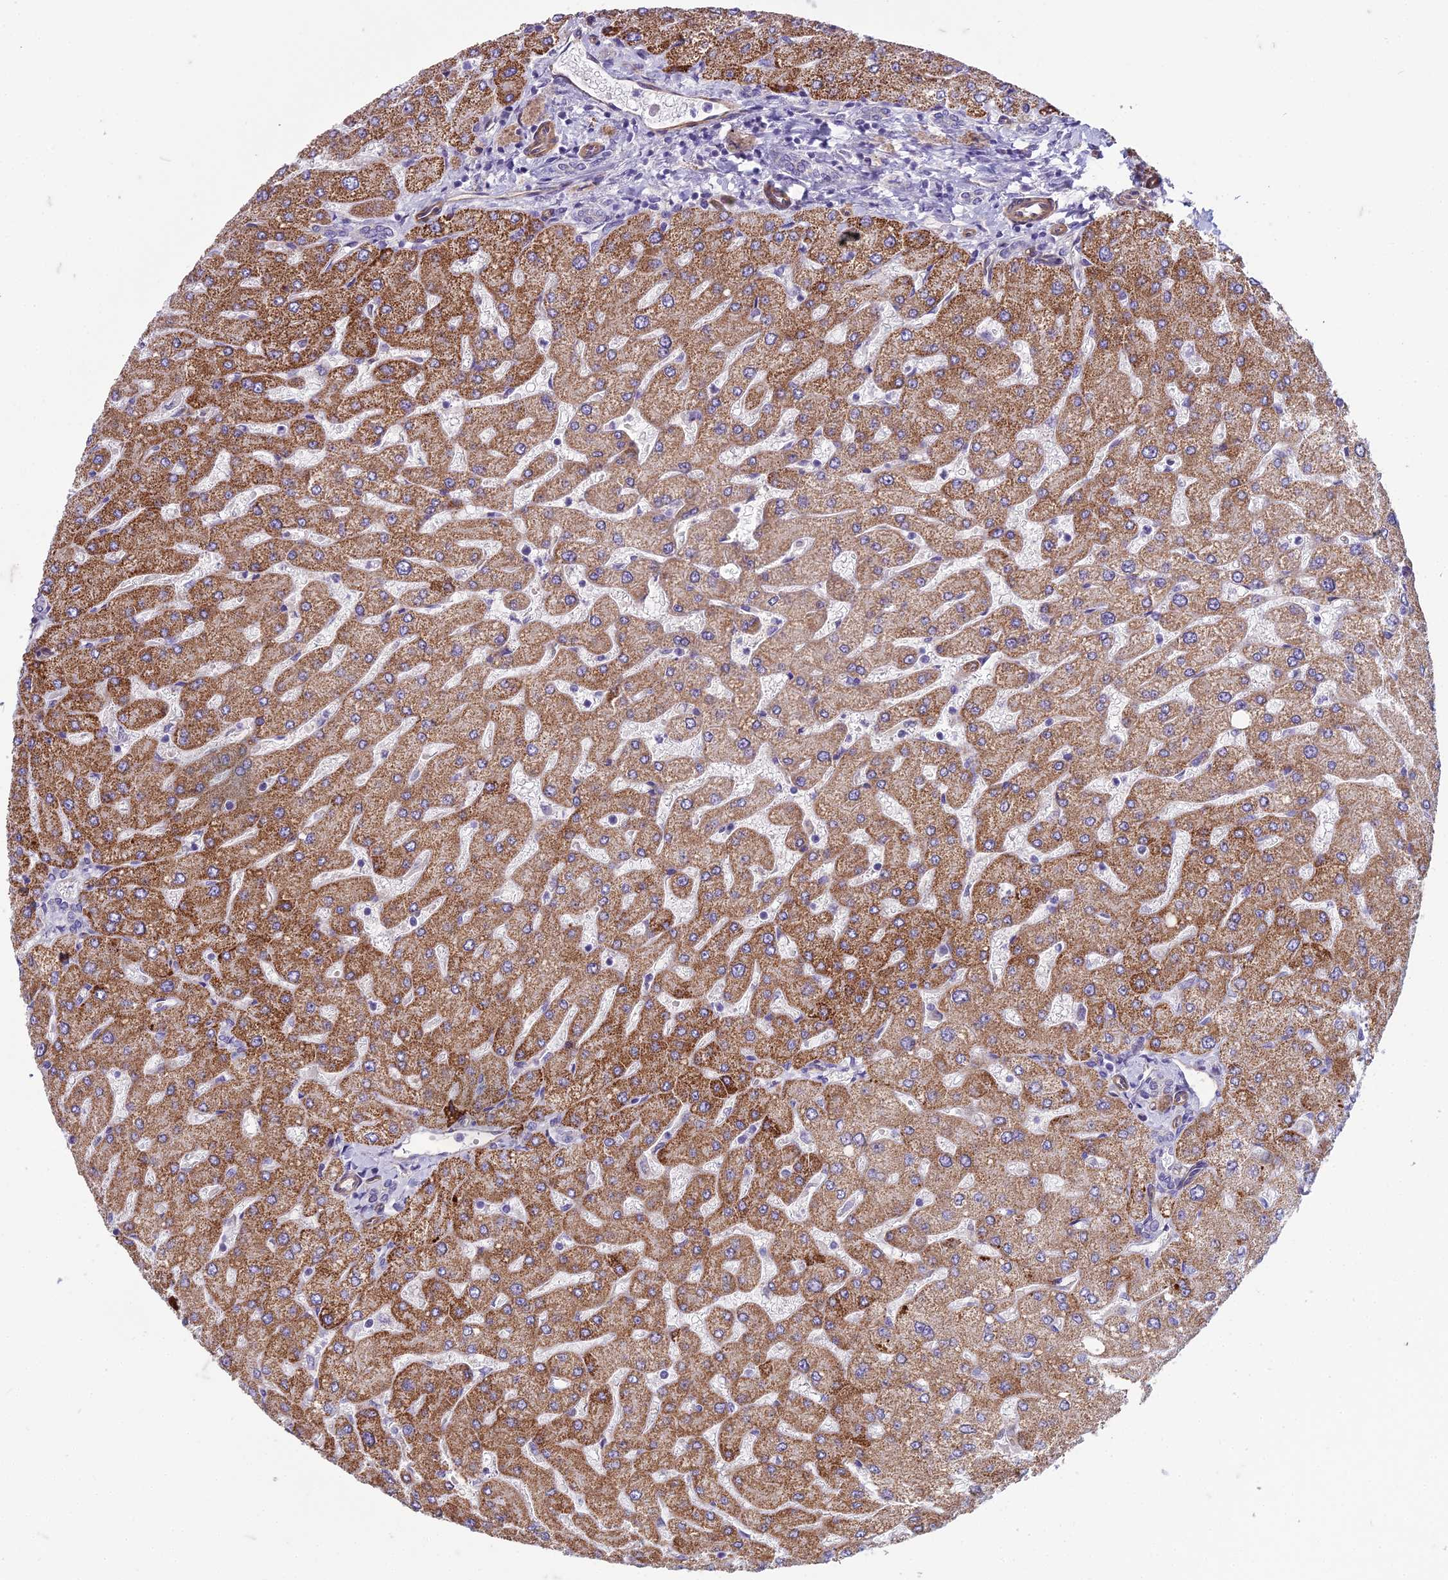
{"staining": {"intensity": "negative", "quantity": "none", "location": "none"}, "tissue": "liver", "cell_type": "Cholangiocytes", "image_type": "normal", "snomed": [{"axis": "morphology", "description": "Normal tissue, NOS"}, {"axis": "topography", "description": "Liver"}], "caption": "Immunohistochemistry histopathology image of benign liver: liver stained with DAB (3,3'-diaminobenzidine) shows no significant protein expression in cholangiocytes. (Stains: DAB immunohistochemistry (IHC) with hematoxylin counter stain, Microscopy: brightfield microscopy at high magnification).", "gene": "DUS2", "patient": {"sex": "male", "age": 55}}